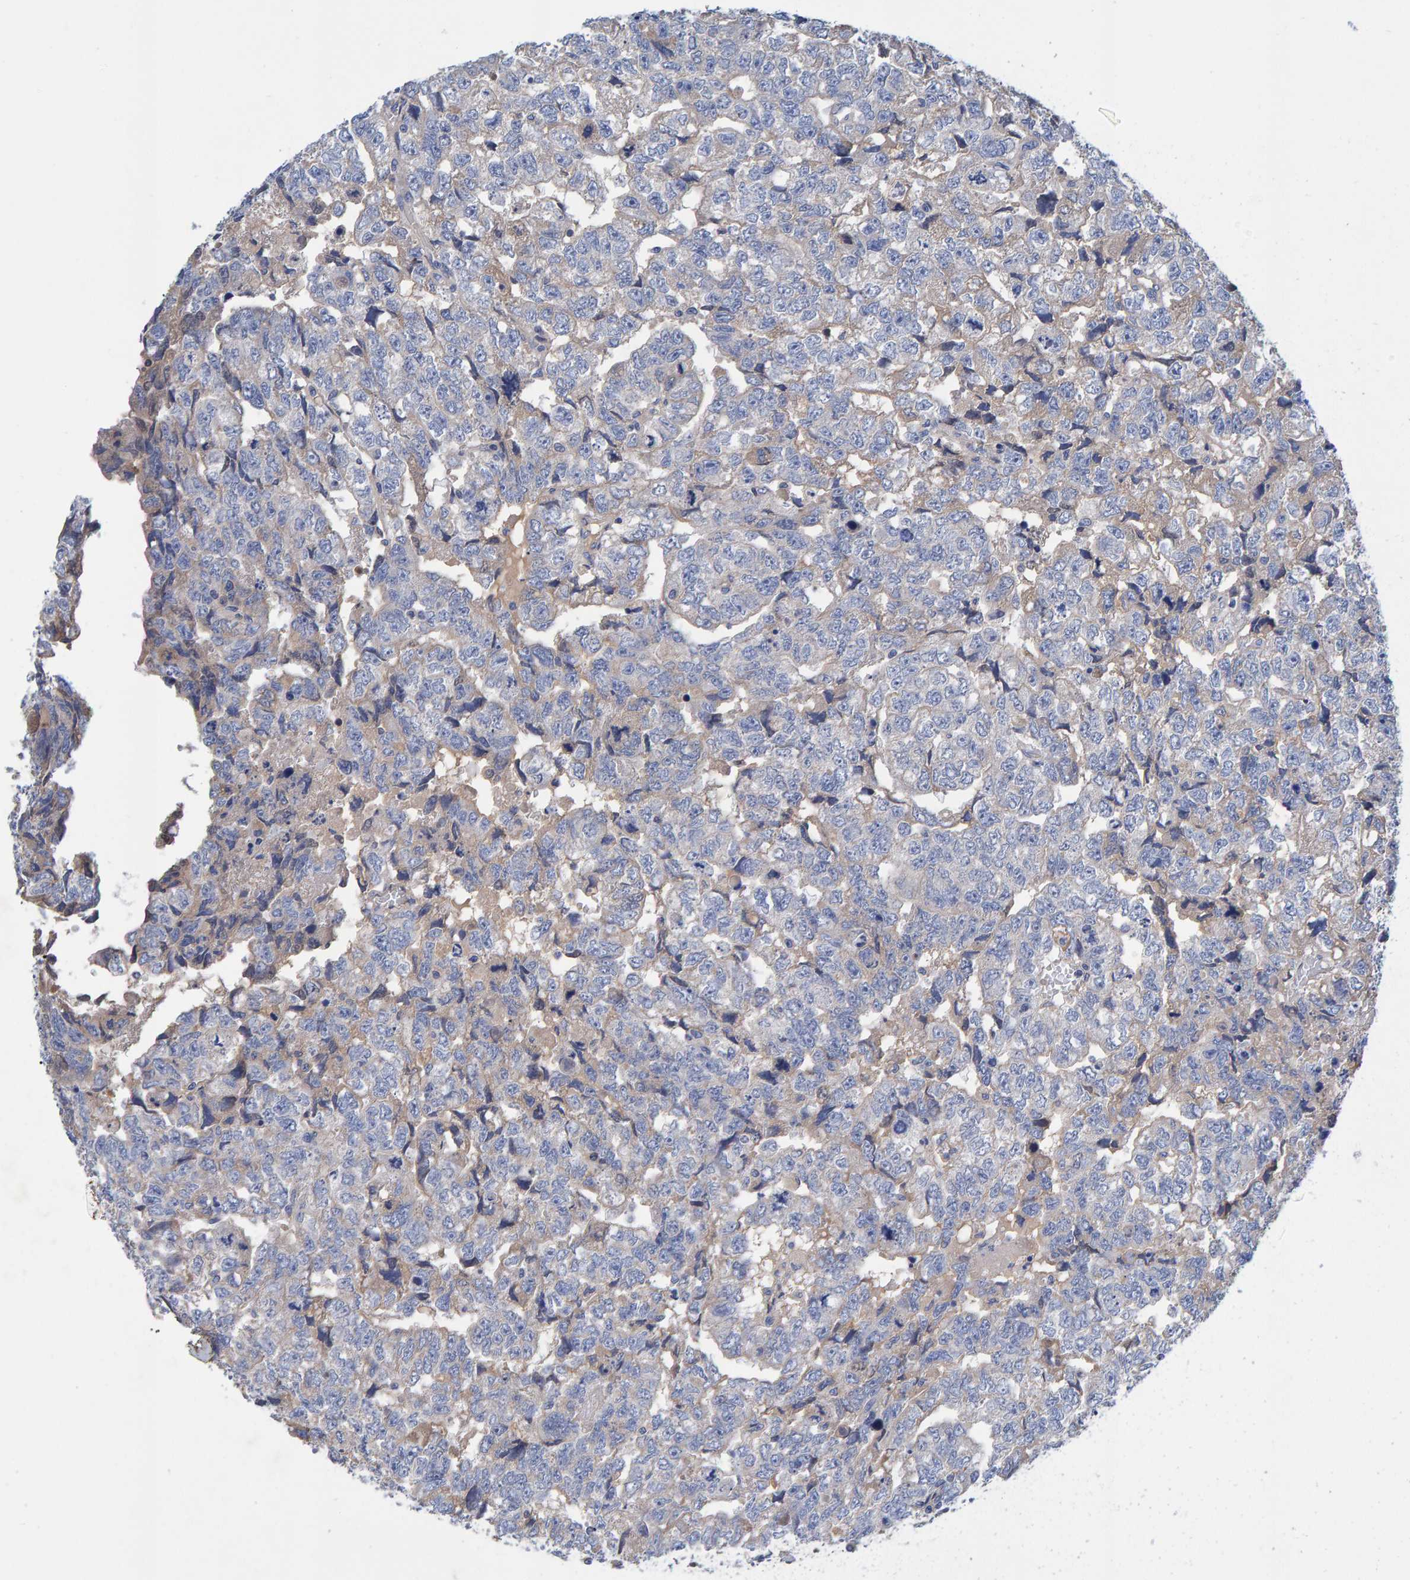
{"staining": {"intensity": "negative", "quantity": "none", "location": "none"}, "tissue": "testis cancer", "cell_type": "Tumor cells", "image_type": "cancer", "snomed": [{"axis": "morphology", "description": "Carcinoma, Embryonal, NOS"}, {"axis": "topography", "description": "Testis"}], "caption": "This is an immunohistochemistry histopathology image of testis embryonal carcinoma. There is no expression in tumor cells.", "gene": "EFR3A", "patient": {"sex": "male", "age": 36}}